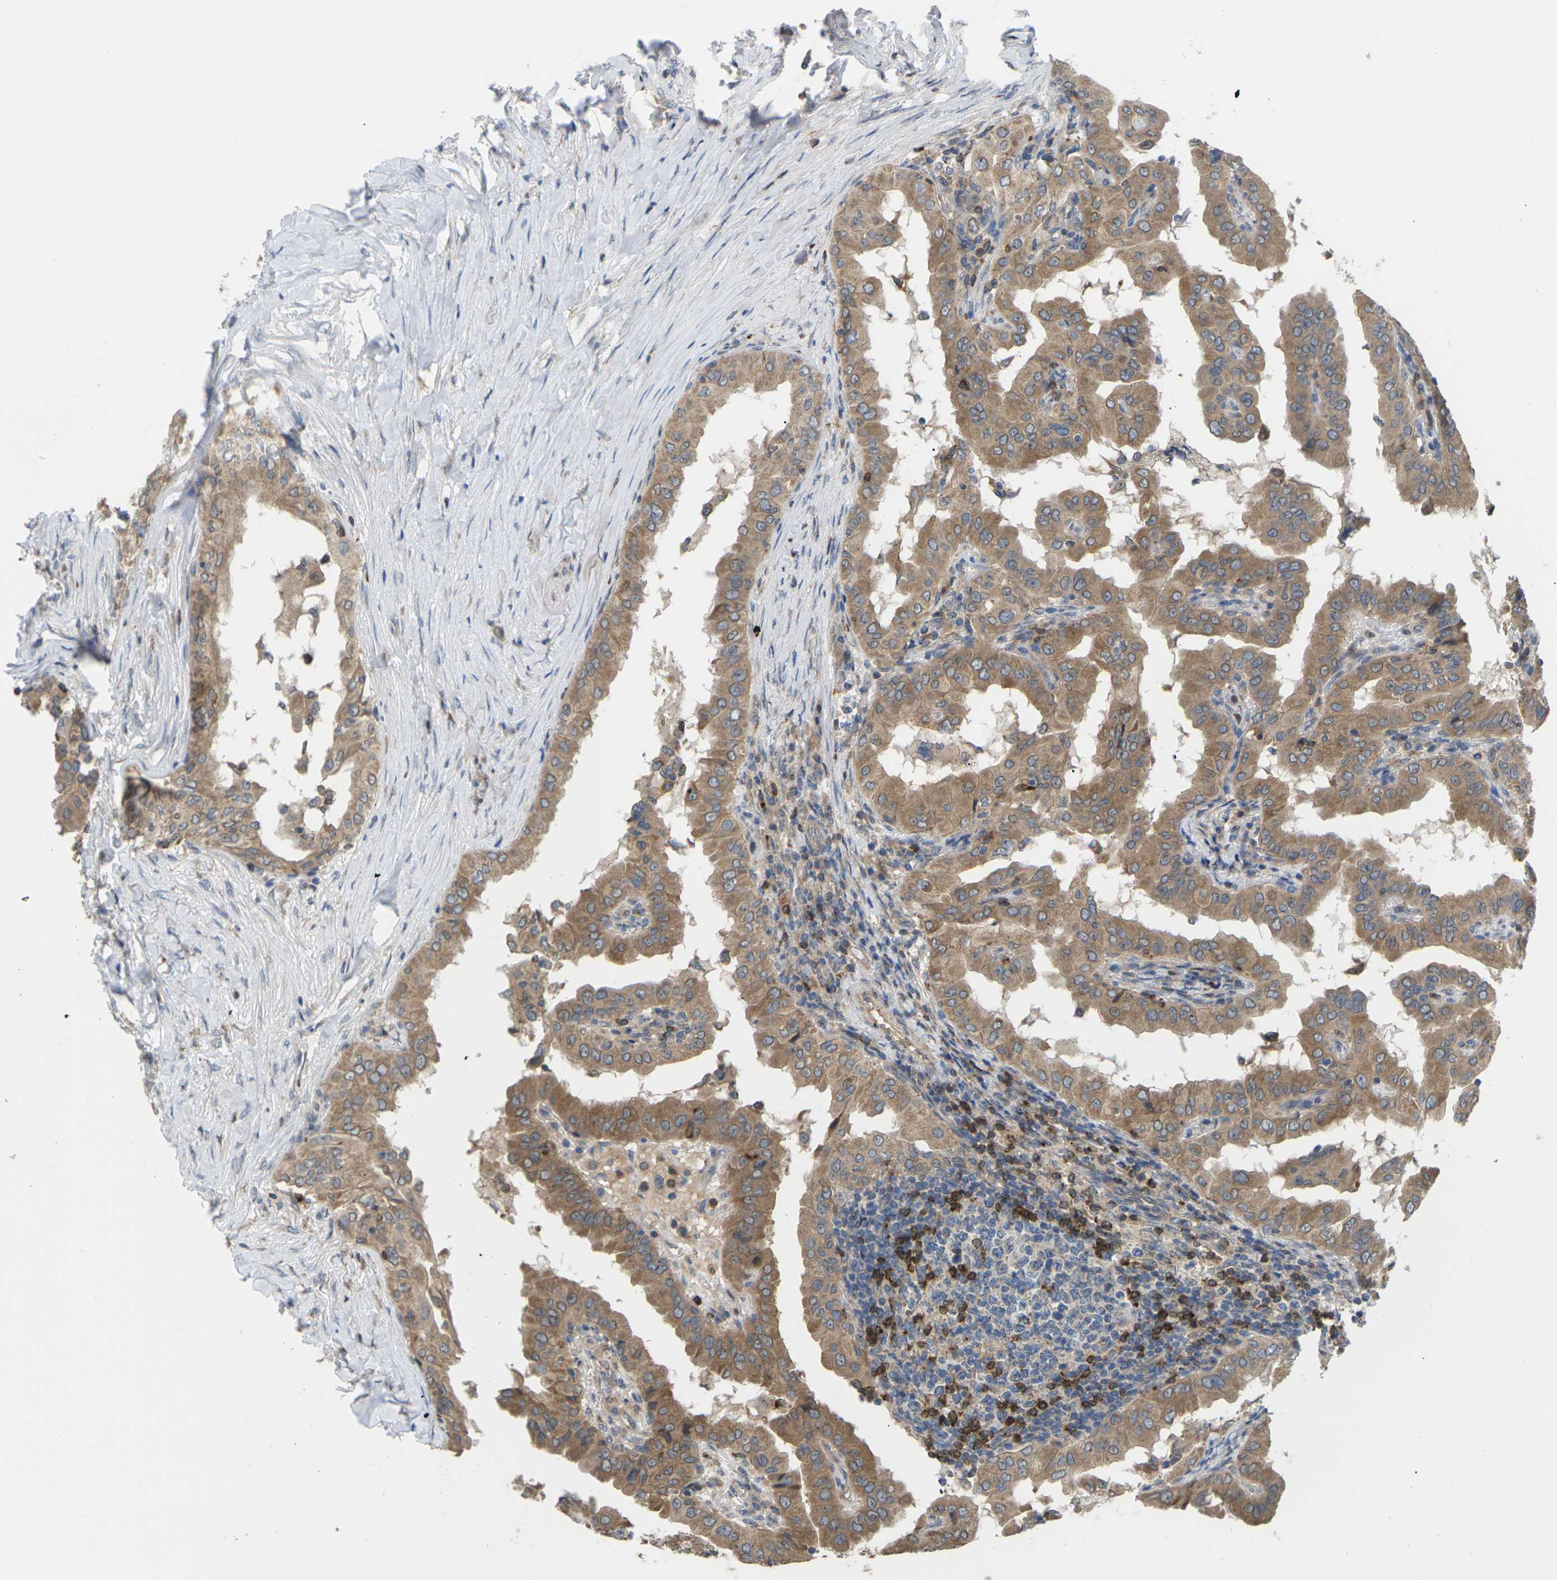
{"staining": {"intensity": "moderate", "quantity": ">75%", "location": "cytoplasmic/membranous"}, "tissue": "thyroid cancer", "cell_type": "Tumor cells", "image_type": "cancer", "snomed": [{"axis": "morphology", "description": "Papillary adenocarcinoma, NOS"}, {"axis": "topography", "description": "Thyroid gland"}], "caption": "Protein expression by immunohistochemistry displays moderate cytoplasmic/membranous positivity in approximately >75% of tumor cells in thyroid papillary adenocarcinoma.", "gene": "TIAM1", "patient": {"sex": "male", "age": 33}}